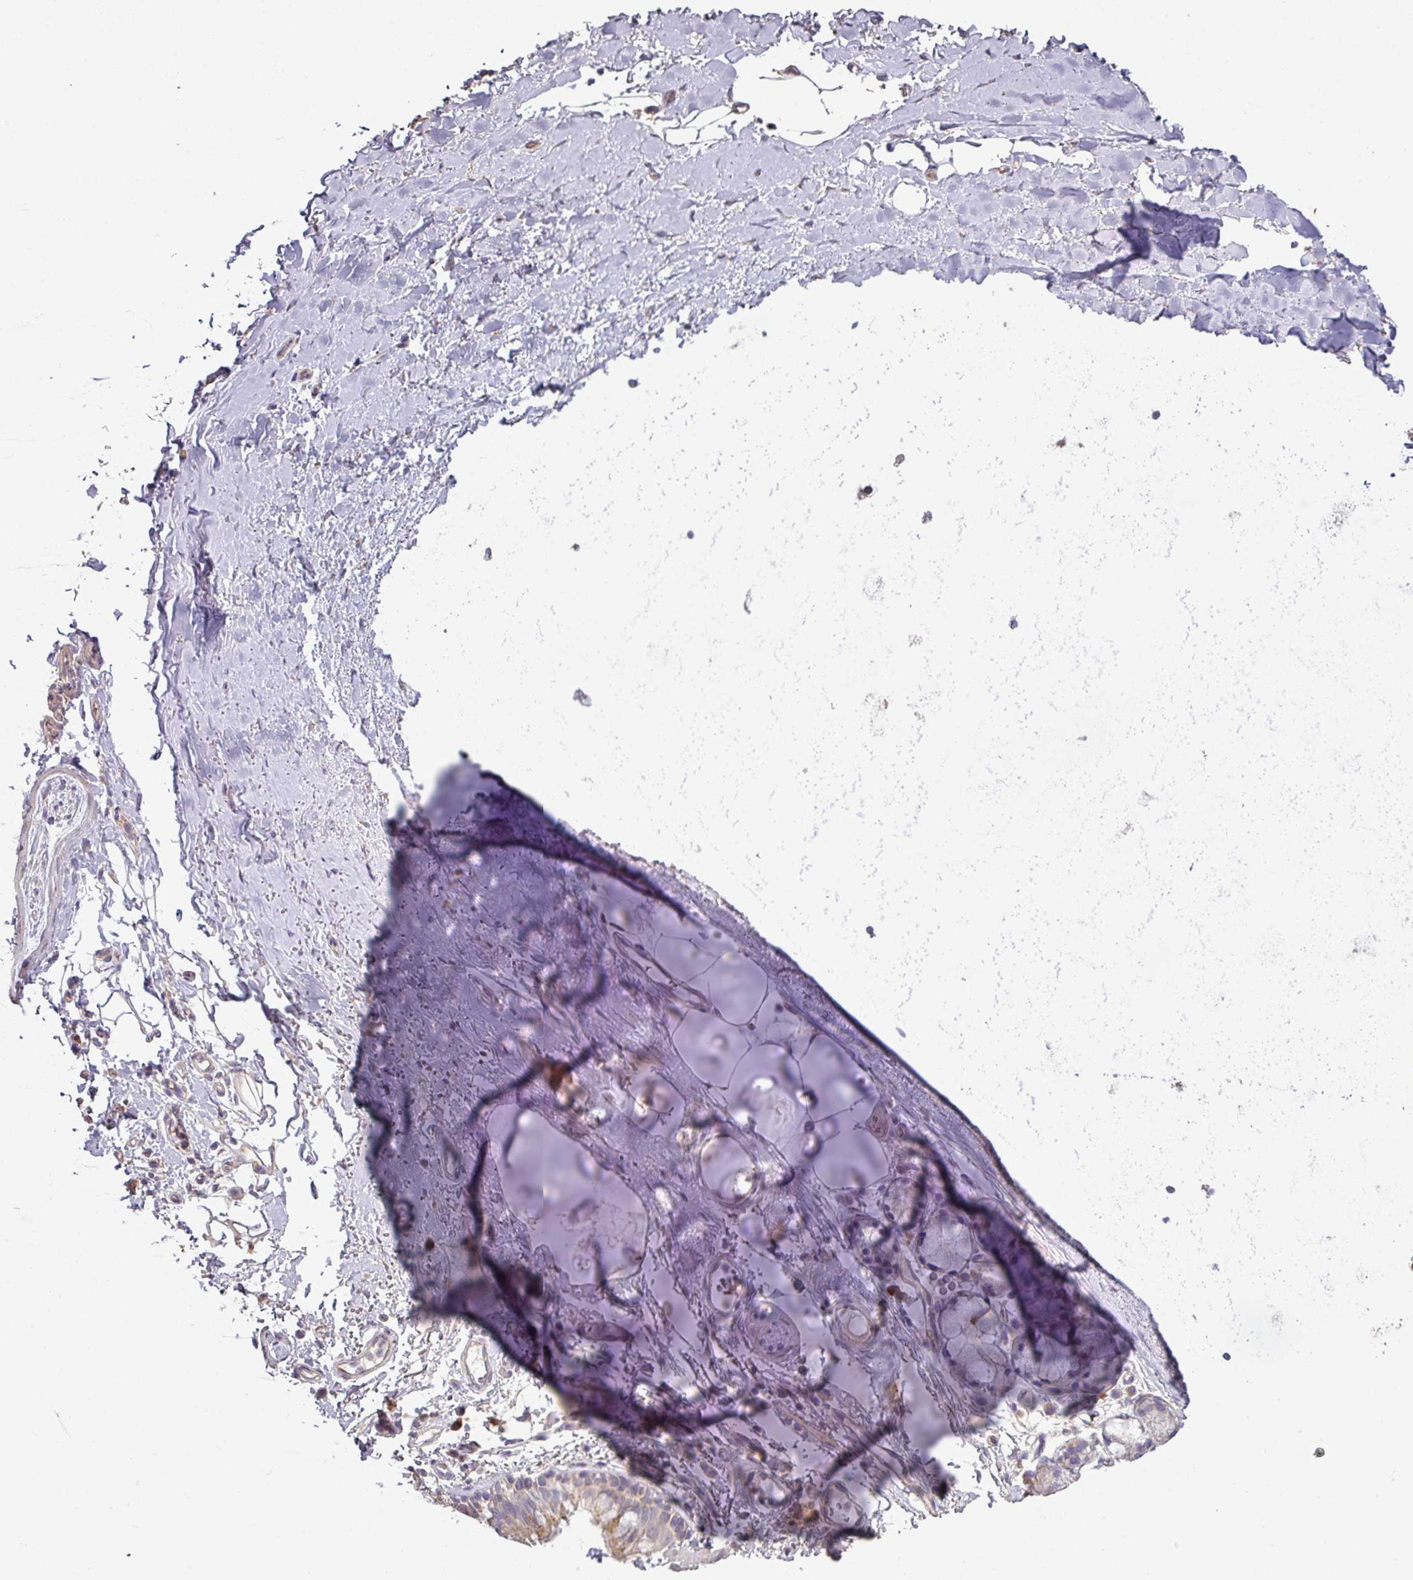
{"staining": {"intensity": "weak", "quantity": ">75%", "location": "cytoplasmic/membranous"}, "tissue": "adipose tissue", "cell_type": "Adipocytes", "image_type": "normal", "snomed": [{"axis": "morphology", "description": "Normal tissue, NOS"}, {"axis": "topography", "description": "Cartilage tissue"}, {"axis": "topography", "description": "Bronchus"}], "caption": "Protein staining demonstrates weak cytoplasmic/membranous positivity in about >75% of adipocytes in normal adipose tissue.", "gene": "NHSL2", "patient": {"sex": "female", "age": 72}}